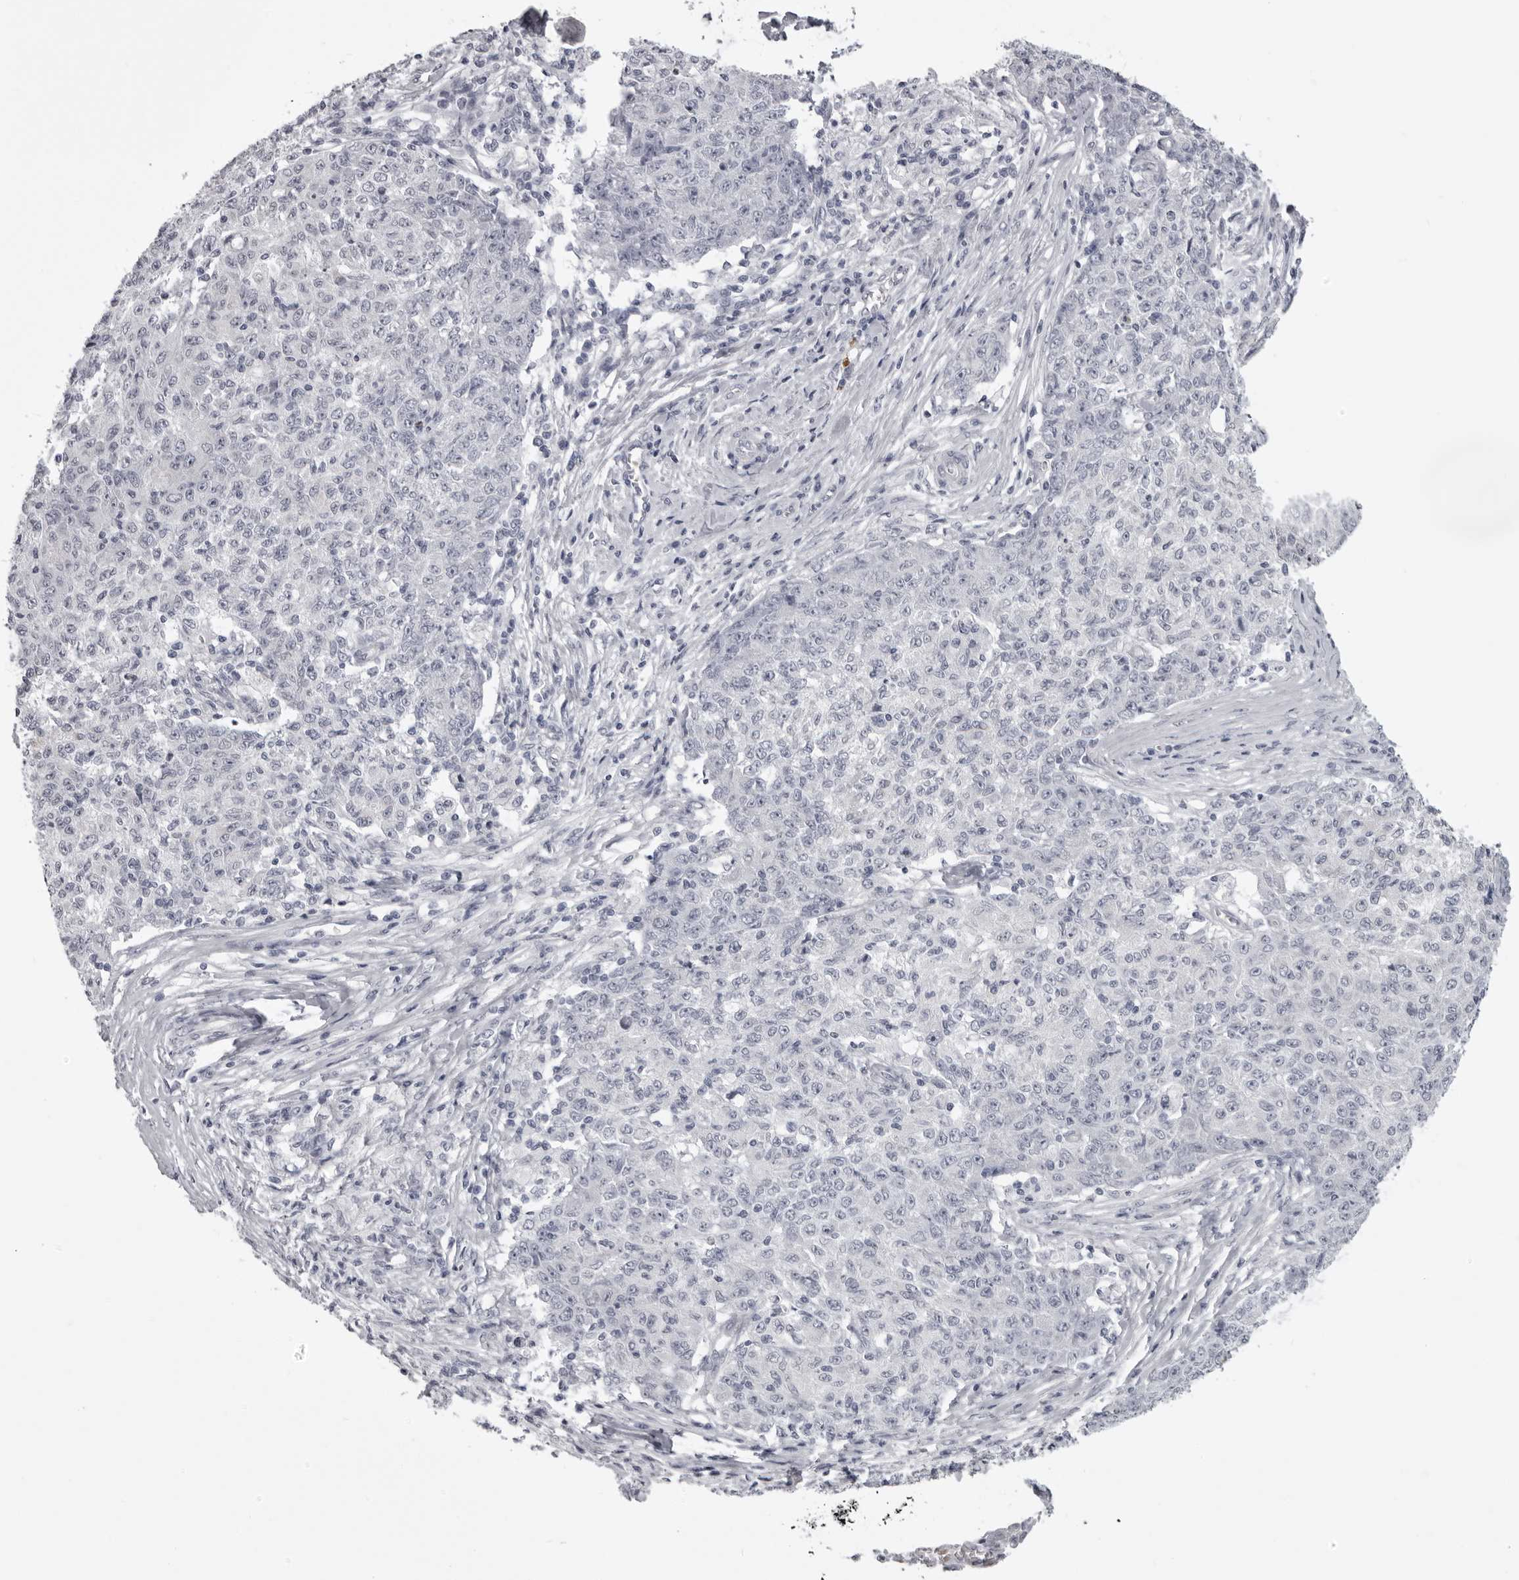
{"staining": {"intensity": "negative", "quantity": "none", "location": "none"}, "tissue": "ovarian cancer", "cell_type": "Tumor cells", "image_type": "cancer", "snomed": [{"axis": "morphology", "description": "Carcinoma, endometroid"}, {"axis": "topography", "description": "Ovary"}], "caption": "The IHC photomicrograph has no significant positivity in tumor cells of endometroid carcinoma (ovarian) tissue. (IHC, brightfield microscopy, high magnification).", "gene": "EPHA10", "patient": {"sex": "female", "age": 42}}